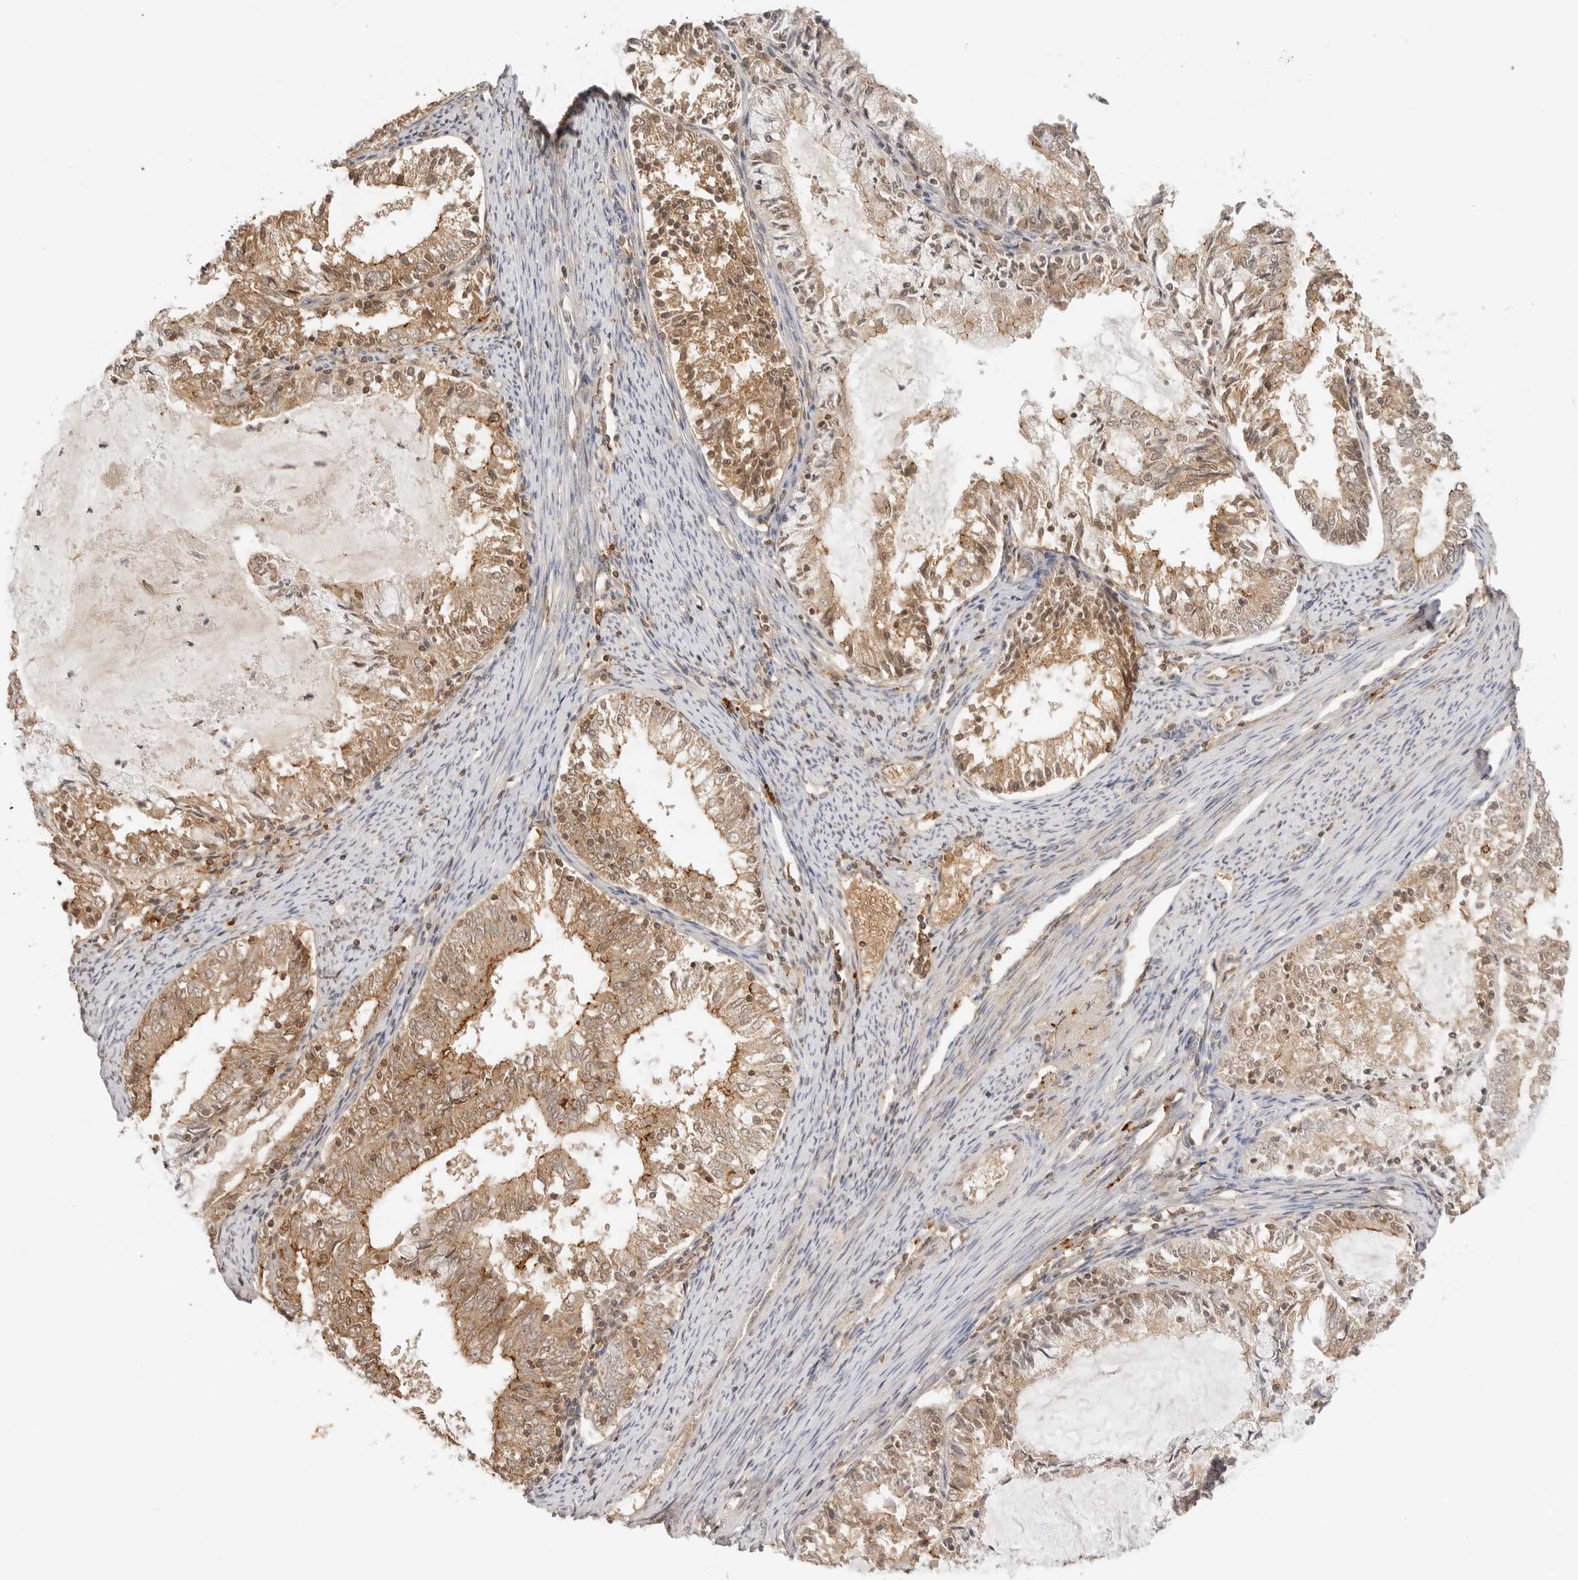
{"staining": {"intensity": "moderate", "quantity": ">75%", "location": "cytoplasmic/membranous"}, "tissue": "endometrial cancer", "cell_type": "Tumor cells", "image_type": "cancer", "snomed": [{"axis": "morphology", "description": "Adenocarcinoma, NOS"}, {"axis": "topography", "description": "Endometrium"}], "caption": "High-magnification brightfield microscopy of endometrial adenocarcinoma stained with DAB (3,3'-diaminobenzidine) (brown) and counterstained with hematoxylin (blue). tumor cells exhibit moderate cytoplasmic/membranous expression is appreciated in about>75% of cells. The protein of interest is shown in brown color, while the nuclei are stained blue.", "gene": "EPHA1", "patient": {"sex": "female", "age": 57}}